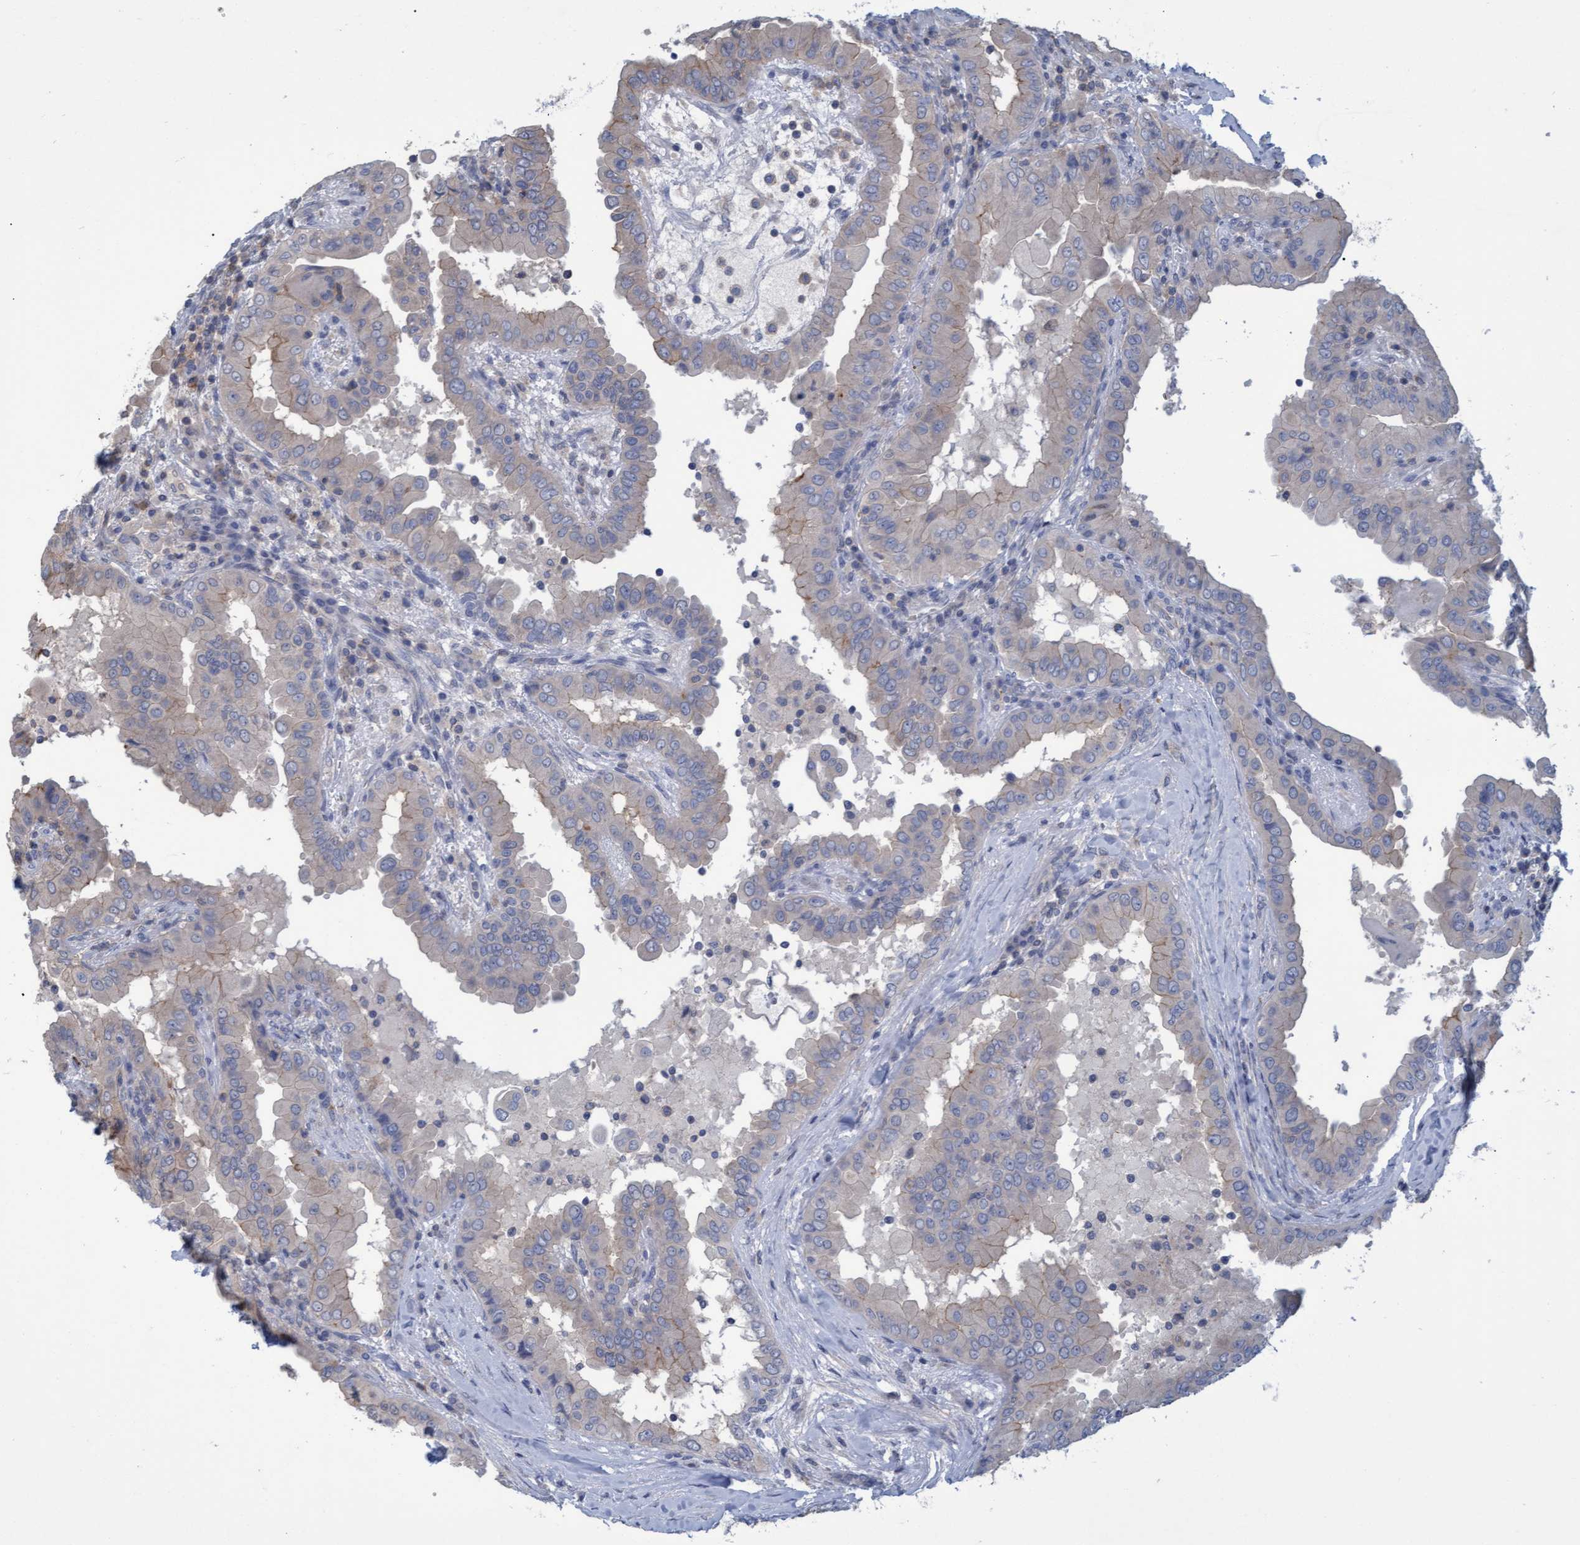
{"staining": {"intensity": "weak", "quantity": "<25%", "location": "cytoplasmic/membranous"}, "tissue": "thyroid cancer", "cell_type": "Tumor cells", "image_type": "cancer", "snomed": [{"axis": "morphology", "description": "Papillary adenocarcinoma, NOS"}, {"axis": "topography", "description": "Thyroid gland"}], "caption": "Tumor cells are negative for protein expression in human papillary adenocarcinoma (thyroid). Nuclei are stained in blue.", "gene": "NAA15", "patient": {"sex": "male", "age": 33}}